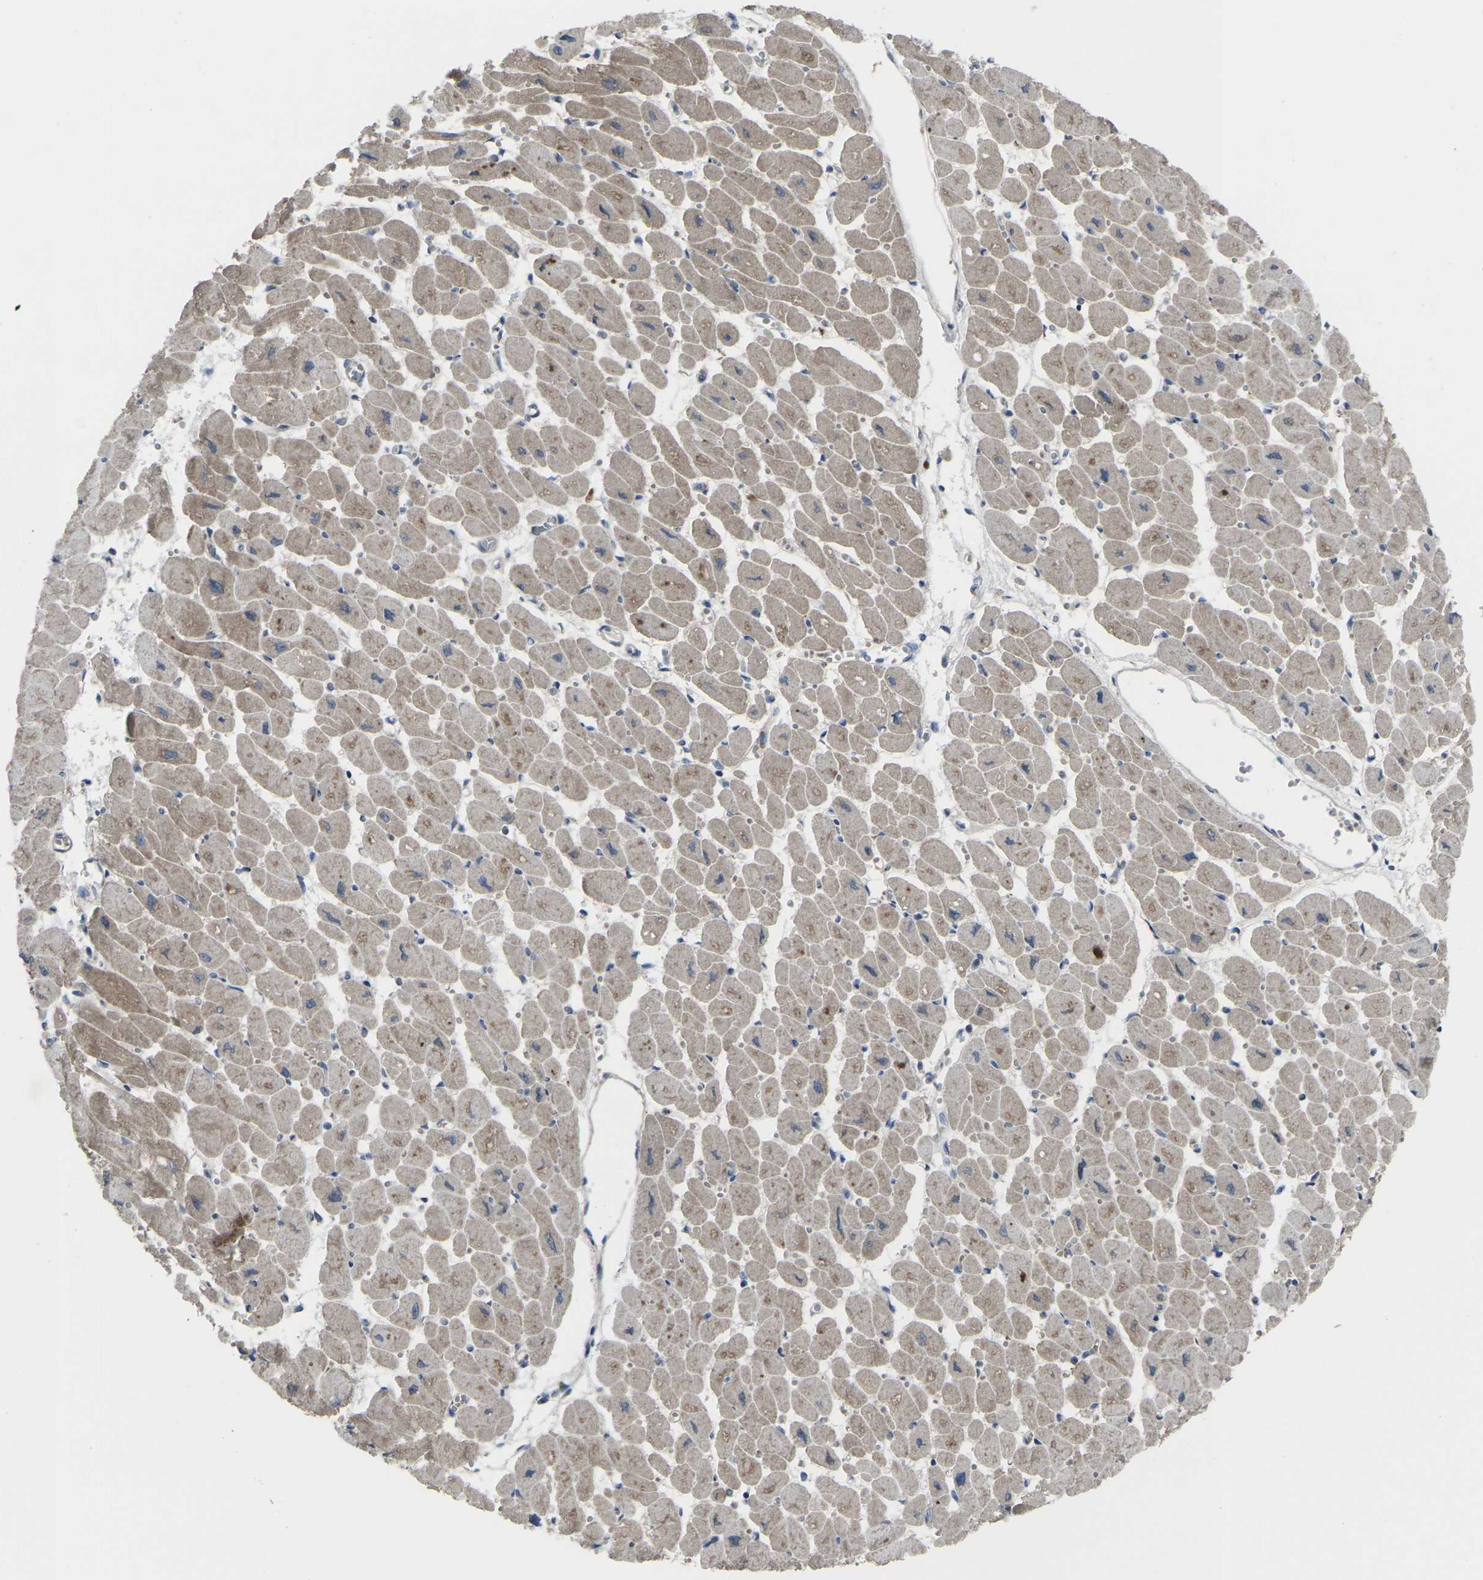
{"staining": {"intensity": "moderate", "quantity": ">75%", "location": "cytoplasmic/membranous"}, "tissue": "heart muscle", "cell_type": "Cardiomyocytes", "image_type": "normal", "snomed": [{"axis": "morphology", "description": "Normal tissue, NOS"}, {"axis": "topography", "description": "Heart"}], "caption": "High-power microscopy captured an immunohistochemistry histopathology image of unremarkable heart muscle, revealing moderate cytoplasmic/membranous positivity in approximately >75% of cardiomyocytes.", "gene": "CCR10", "patient": {"sex": "female", "age": 54}}